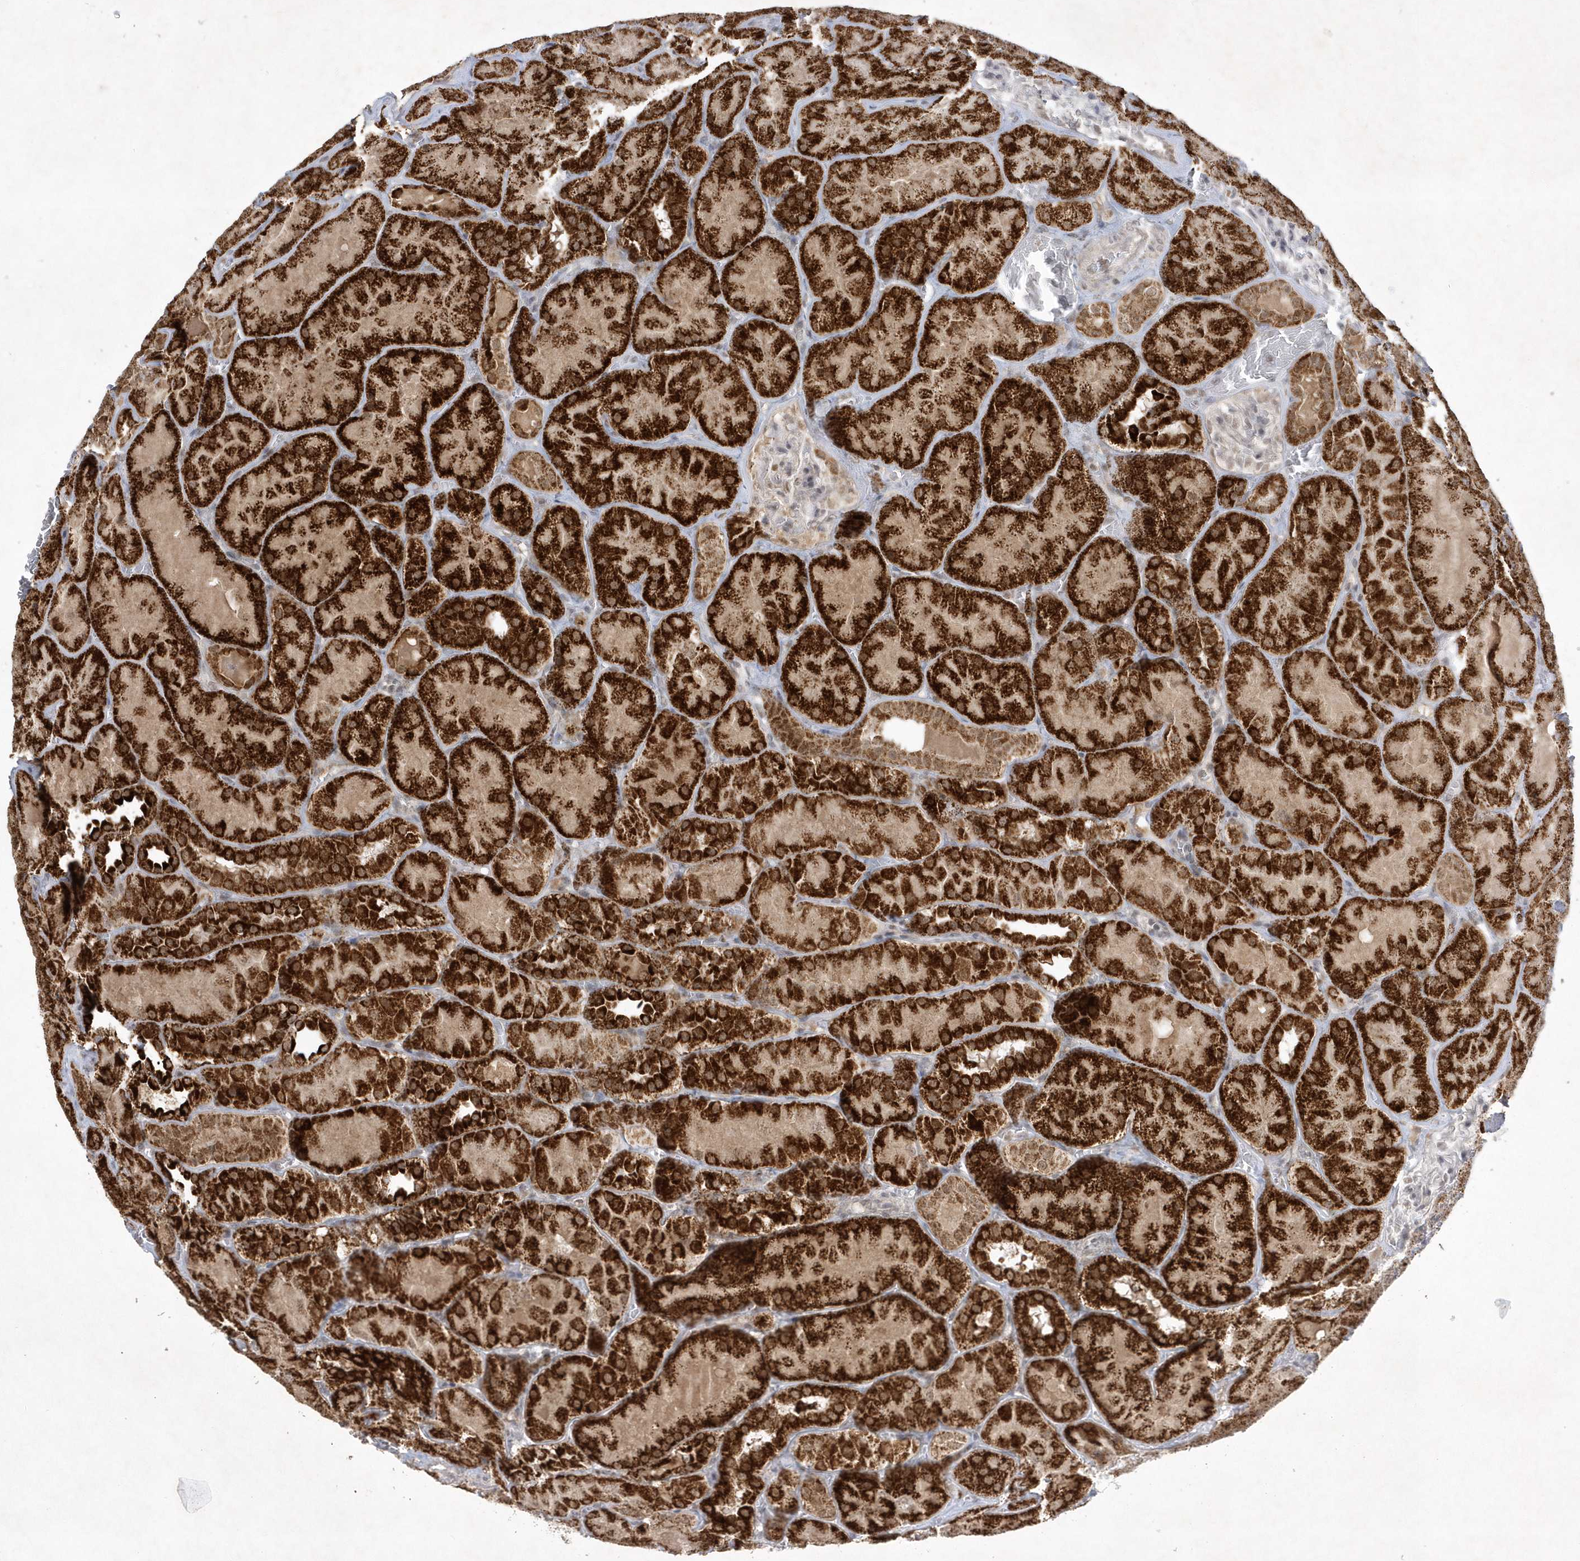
{"staining": {"intensity": "weak", "quantity": "<25%", "location": "nuclear"}, "tissue": "kidney", "cell_type": "Cells in glomeruli", "image_type": "normal", "snomed": [{"axis": "morphology", "description": "Normal tissue, NOS"}, {"axis": "topography", "description": "Kidney"}], "caption": "Immunohistochemistry micrograph of benign kidney: kidney stained with DAB (3,3'-diaminobenzidine) displays no significant protein positivity in cells in glomeruli. The staining was performed using DAB to visualize the protein expression in brown, while the nuclei were stained in blue with hematoxylin (Magnification: 20x).", "gene": "CPSF3", "patient": {"sex": "male", "age": 28}}